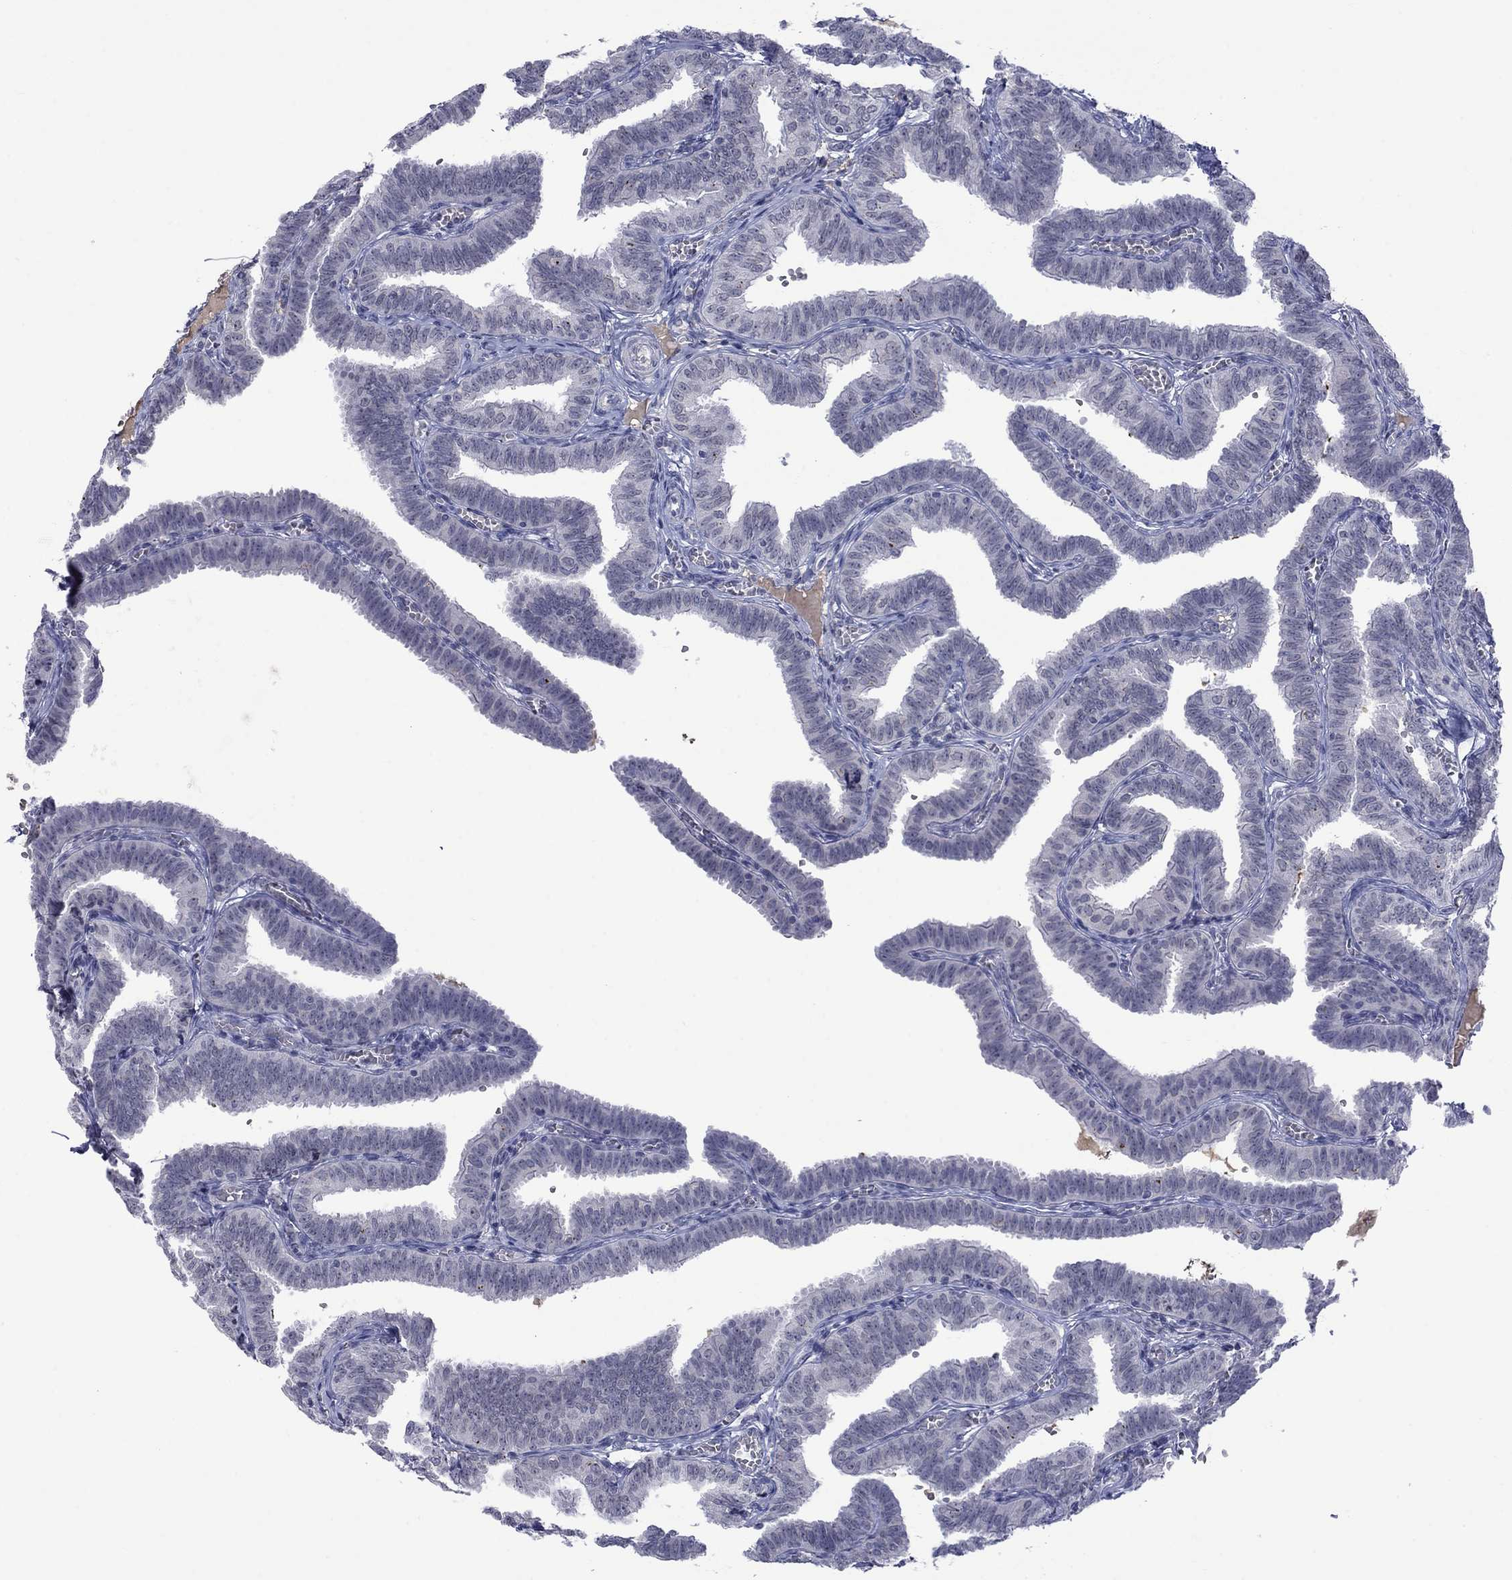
{"staining": {"intensity": "negative", "quantity": "none", "location": "none"}, "tissue": "fallopian tube", "cell_type": "Glandular cells", "image_type": "normal", "snomed": [{"axis": "morphology", "description": "Normal tissue, NOS"}, {"axis": "topography", "description": "Fallopian tube"}], "caption": "High magnification brightfield microscopy of normal fallopian tube stained with DAB (3,3'-diaminobenzidine) (brown) and counterstained with hematoxylin (blue): glandular cells show no significant staining. (Brightfield microscopy of DAB IHC at high magnification).", "gene": "NSMF", "patient": {"sex": "female", "age": 25}}